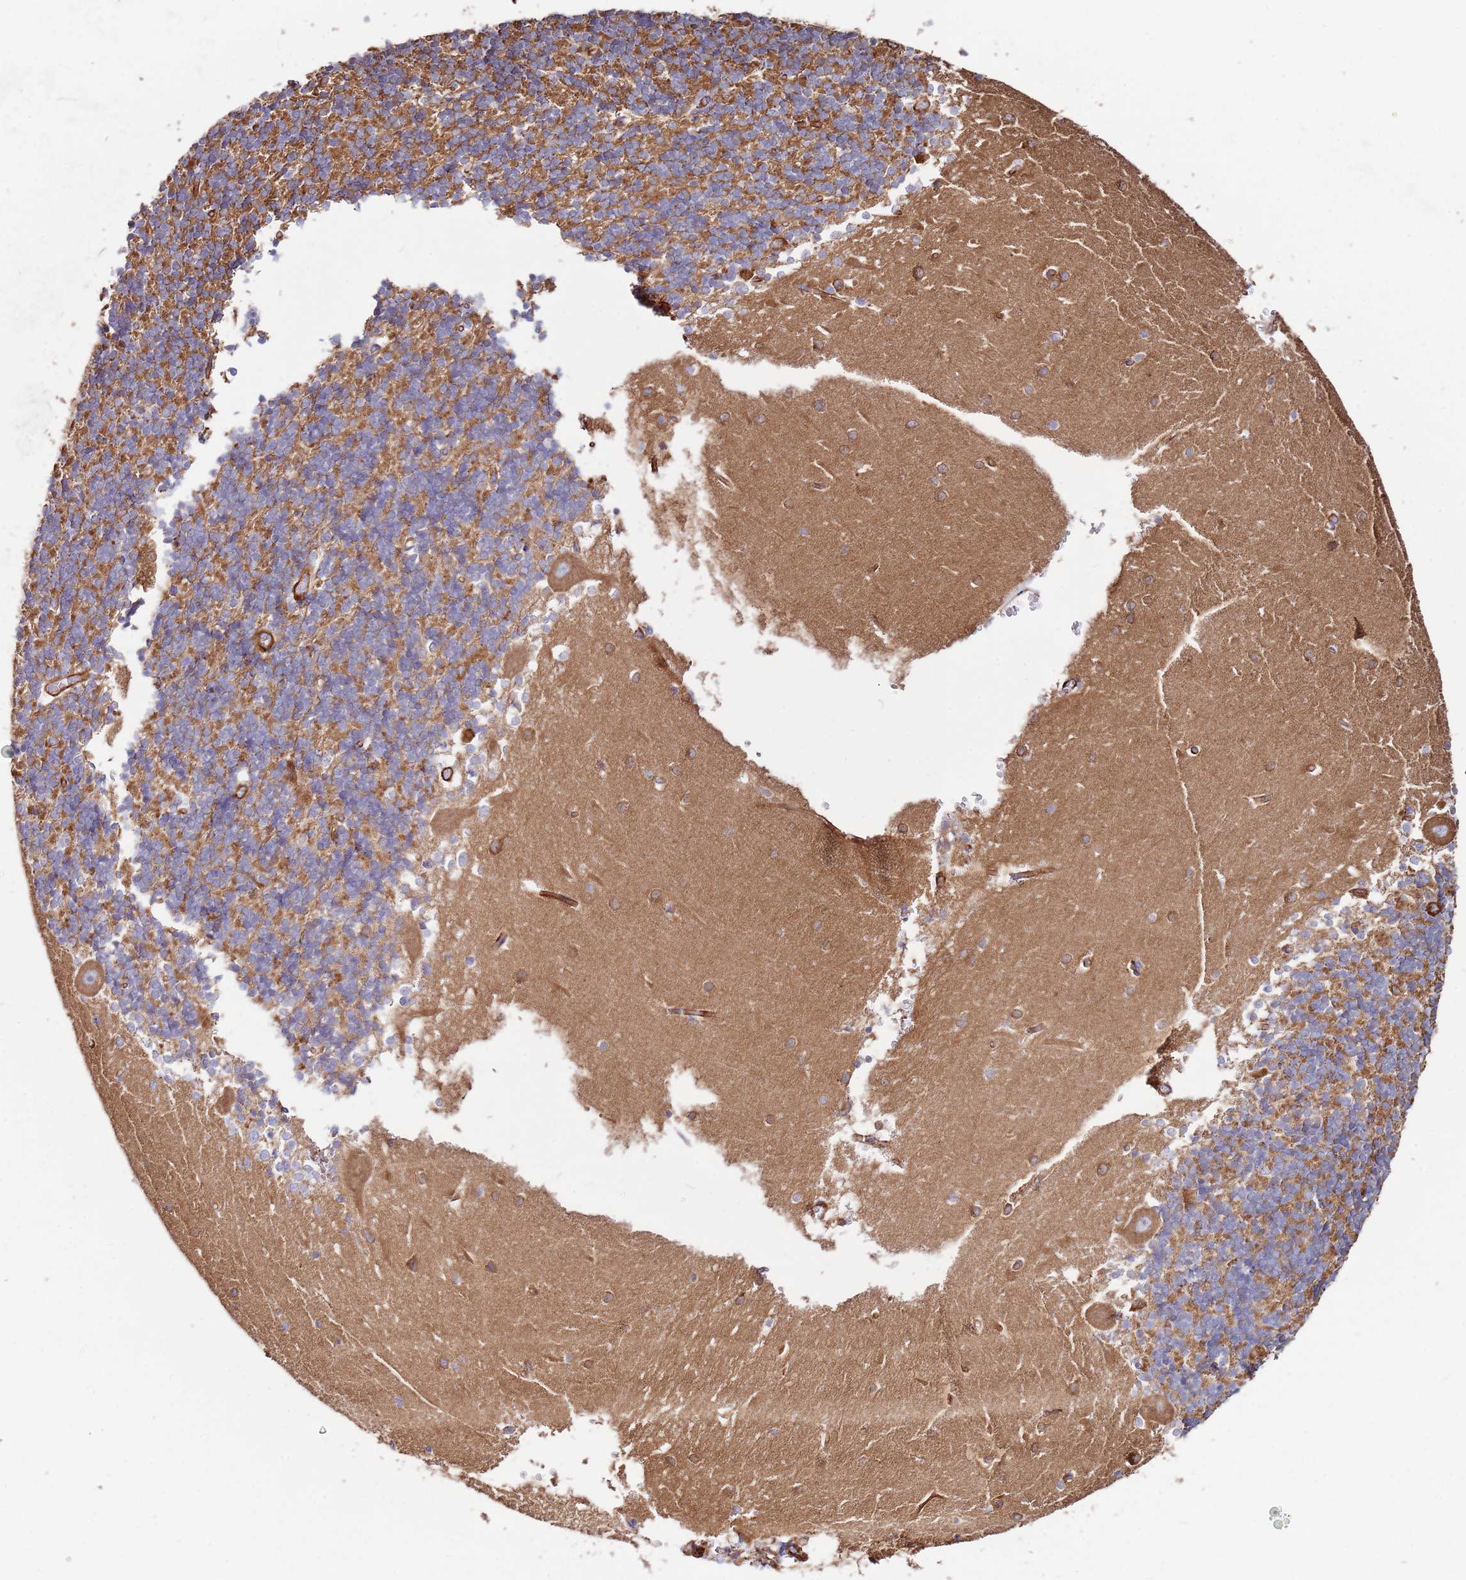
{"staining": {"intensity": "moderate", "quantity": "25%-75%", "location": "cytoplasmic/membranous"}, "tissue": "cerebellum", "cell_type": "Cells in granular layer", "image_type": "normal", "snomed": [{"axis": "morphology", "description": "Normal tissue, NOS"}, {"axis": "topography", "description": "Cerebellum"}], "caption": "Normal cerebellum was stained to show a protein in brown. There is medium levels of moderate cytoplasmic/membranous positivity in approximately 25%-75% of cells in granular layer. Using DAB (3,3'-diaminobenzidine) (brown) and hematoxylin (blue) stains, captured at high magnification using brightfield microscopy.", "gene": "MRGPRE", "patient": {"sex": "male", "age": 37}}